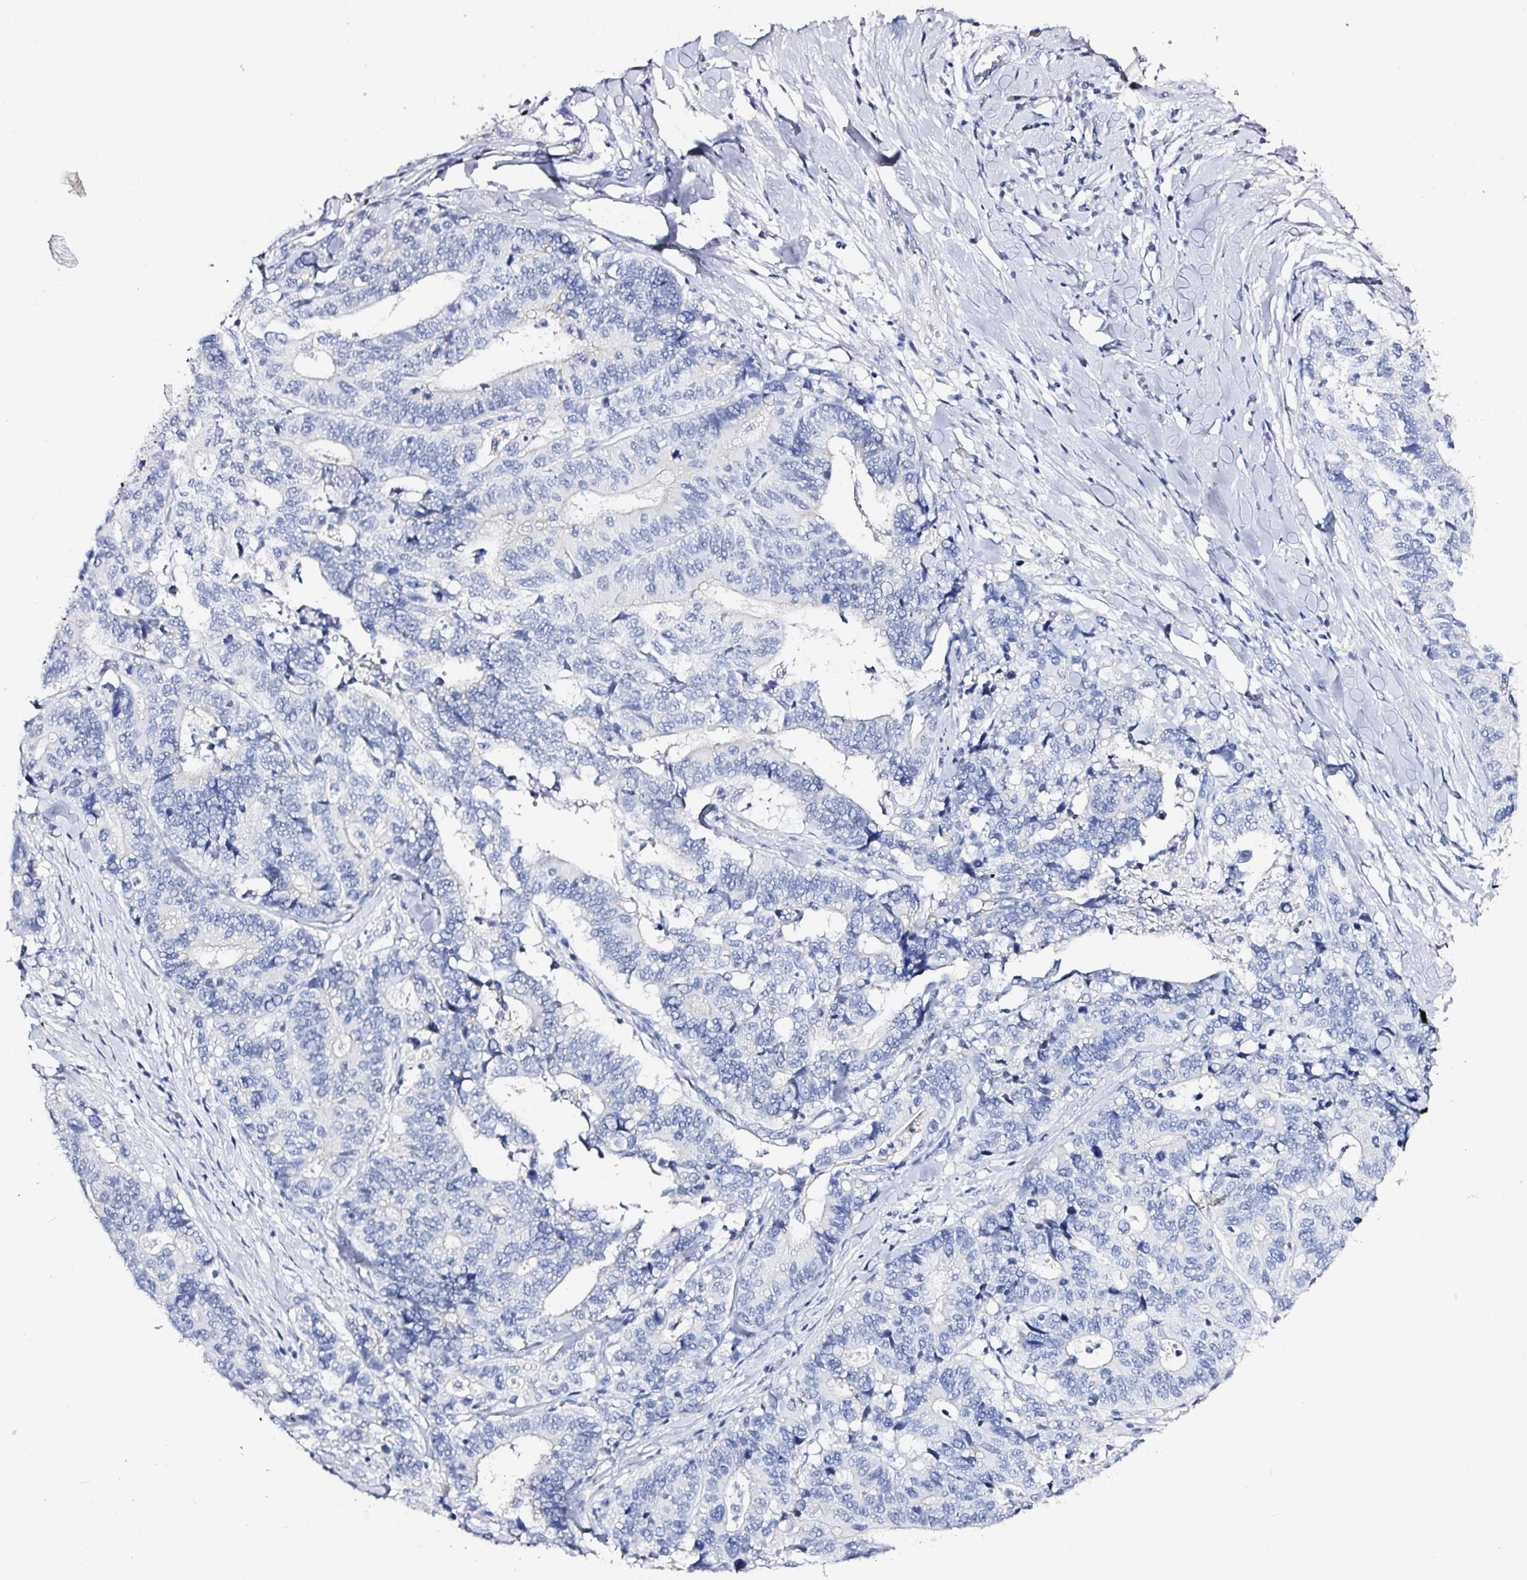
{"staining": {"intensity": "negative", "quantity": "none", "location": "none"}, "tissue": "stomach cancer", "cell_type": "Tumor cells", "image_type": "cancer", "snomed": [{"axis": "morphology", "description": "Adenocarcinoma, NOS"}, {"axis": "topography", "description": "Stomach, upper"}], "caption": "DAB (3,3'-diaminobenzidine) immunohistochemical staining of human stomach cancer (adenocarcinoma) reveals no significant expression in tumor cells.", "gene": "OR10K1", "patient": {"sex": "female", "age": 67}}